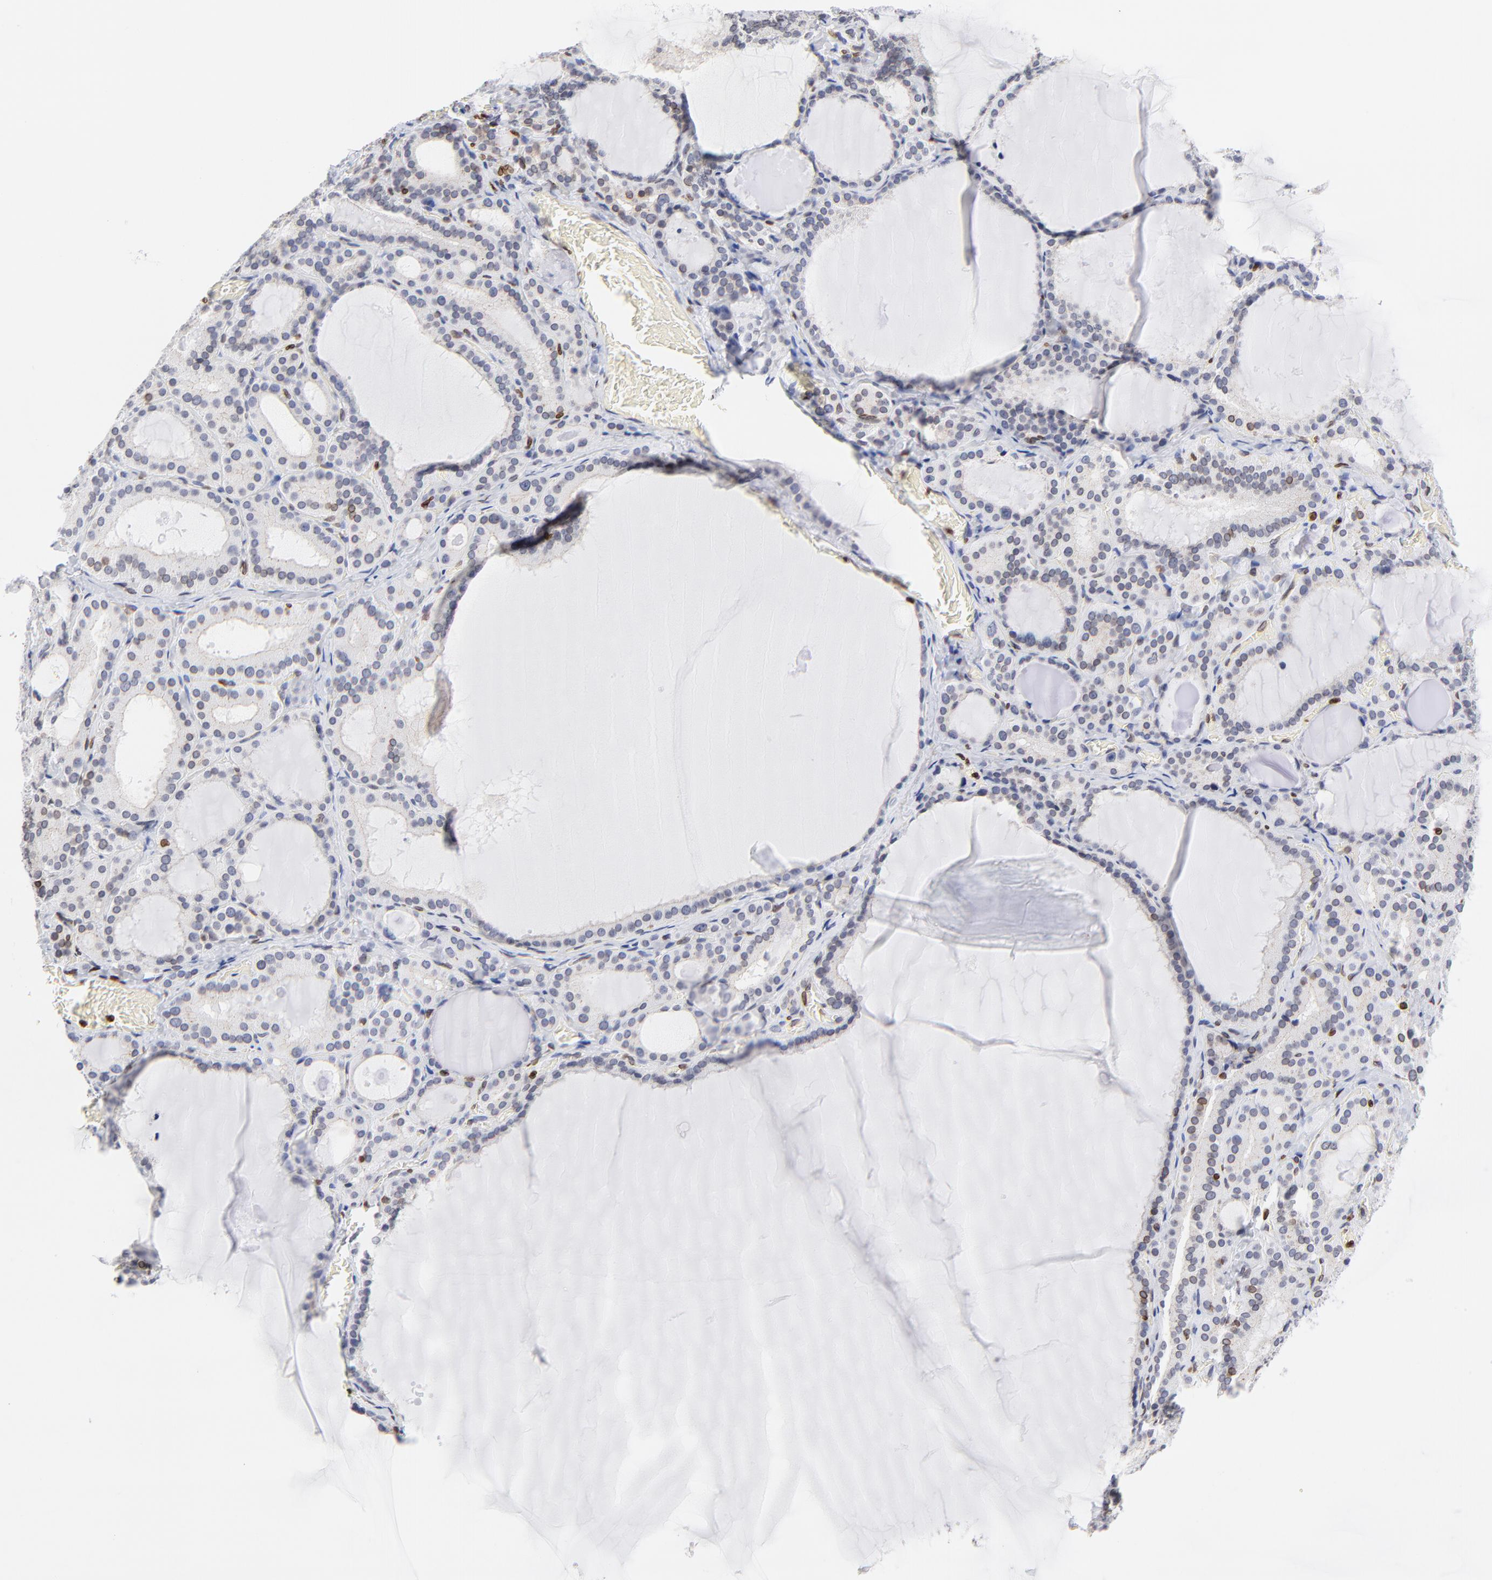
{"staining": {"intensity": "negative", "quantity": "none", "location": "none"}, "tissue": "thyroid gland", "cell_type": "Glandular cells", "image_type": "normal", "snomed": [{"axis": "morphology", "description": "Normal tissue, NOS"}, {"axis": "topography", "description": "Thyroid gland"}], "caption": "Micrograph shows no significant protein expression in glandular cells of benign thyroid gland. (DAB IHC with hematoxylin counter stain).", "gene": "THAP7", "patient": {"sex": "female", "age": 33}}